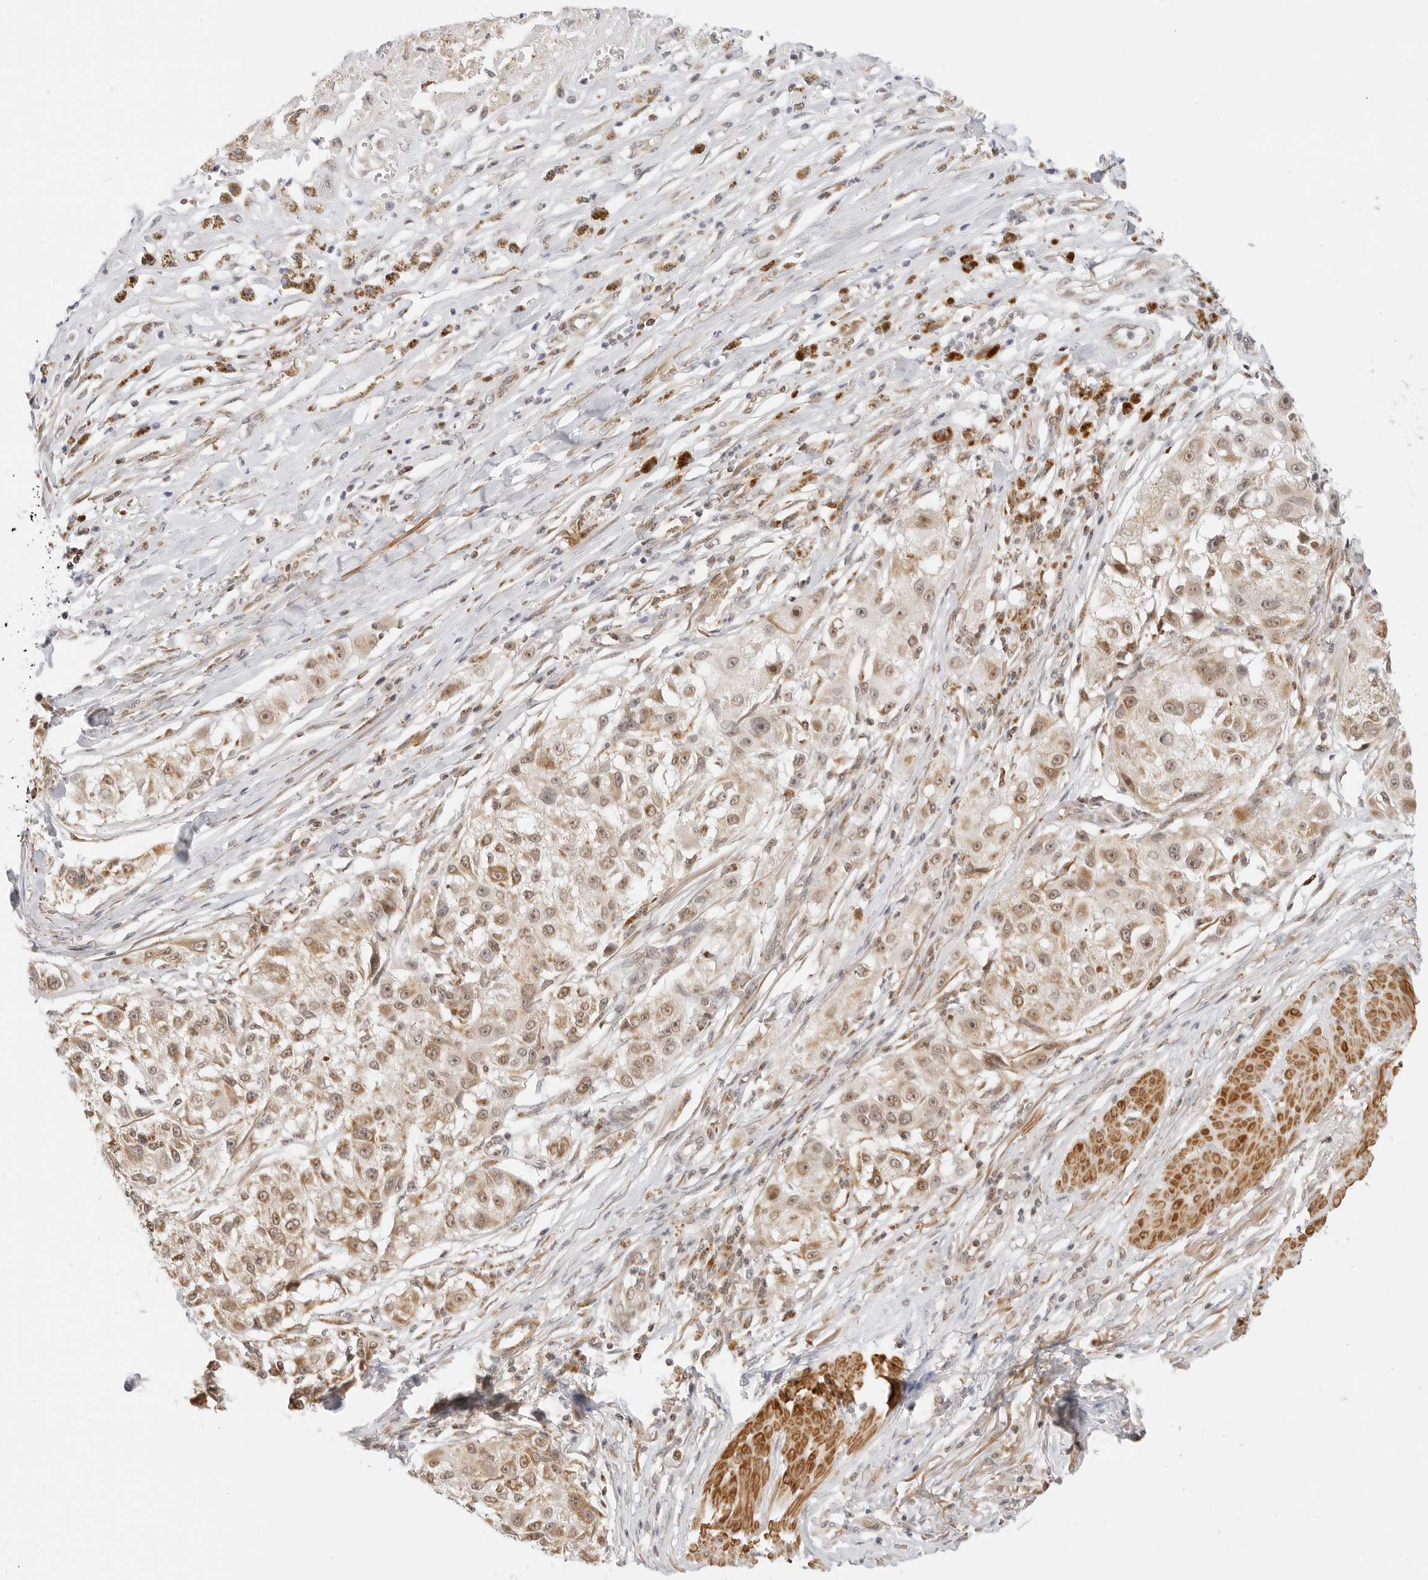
{"staining": {"intensity": "weak", "quantity": ">75%", "location": "cytoplasmic/membranous,nuclear"}, "tissue": "melanoma", "cell_type": "Tumor cells", "image_type": "cancer", "snomed": [{"axis": "morphology", "description": "Necrosis, NOS"}, {"axis": "morphology", "description": "Malignant melanoma, NOS"}, {"axis": "topography", "description": "Skin"}], "caption": "Immunohistochemical staining of malignant melanoma reveals low levels of weak cytoplasmic/membranous and nuclear protein staining in approximately >75% of tumor cells.", "gene": "GORAB", "patient": {"sex": "female", "age": 87}}